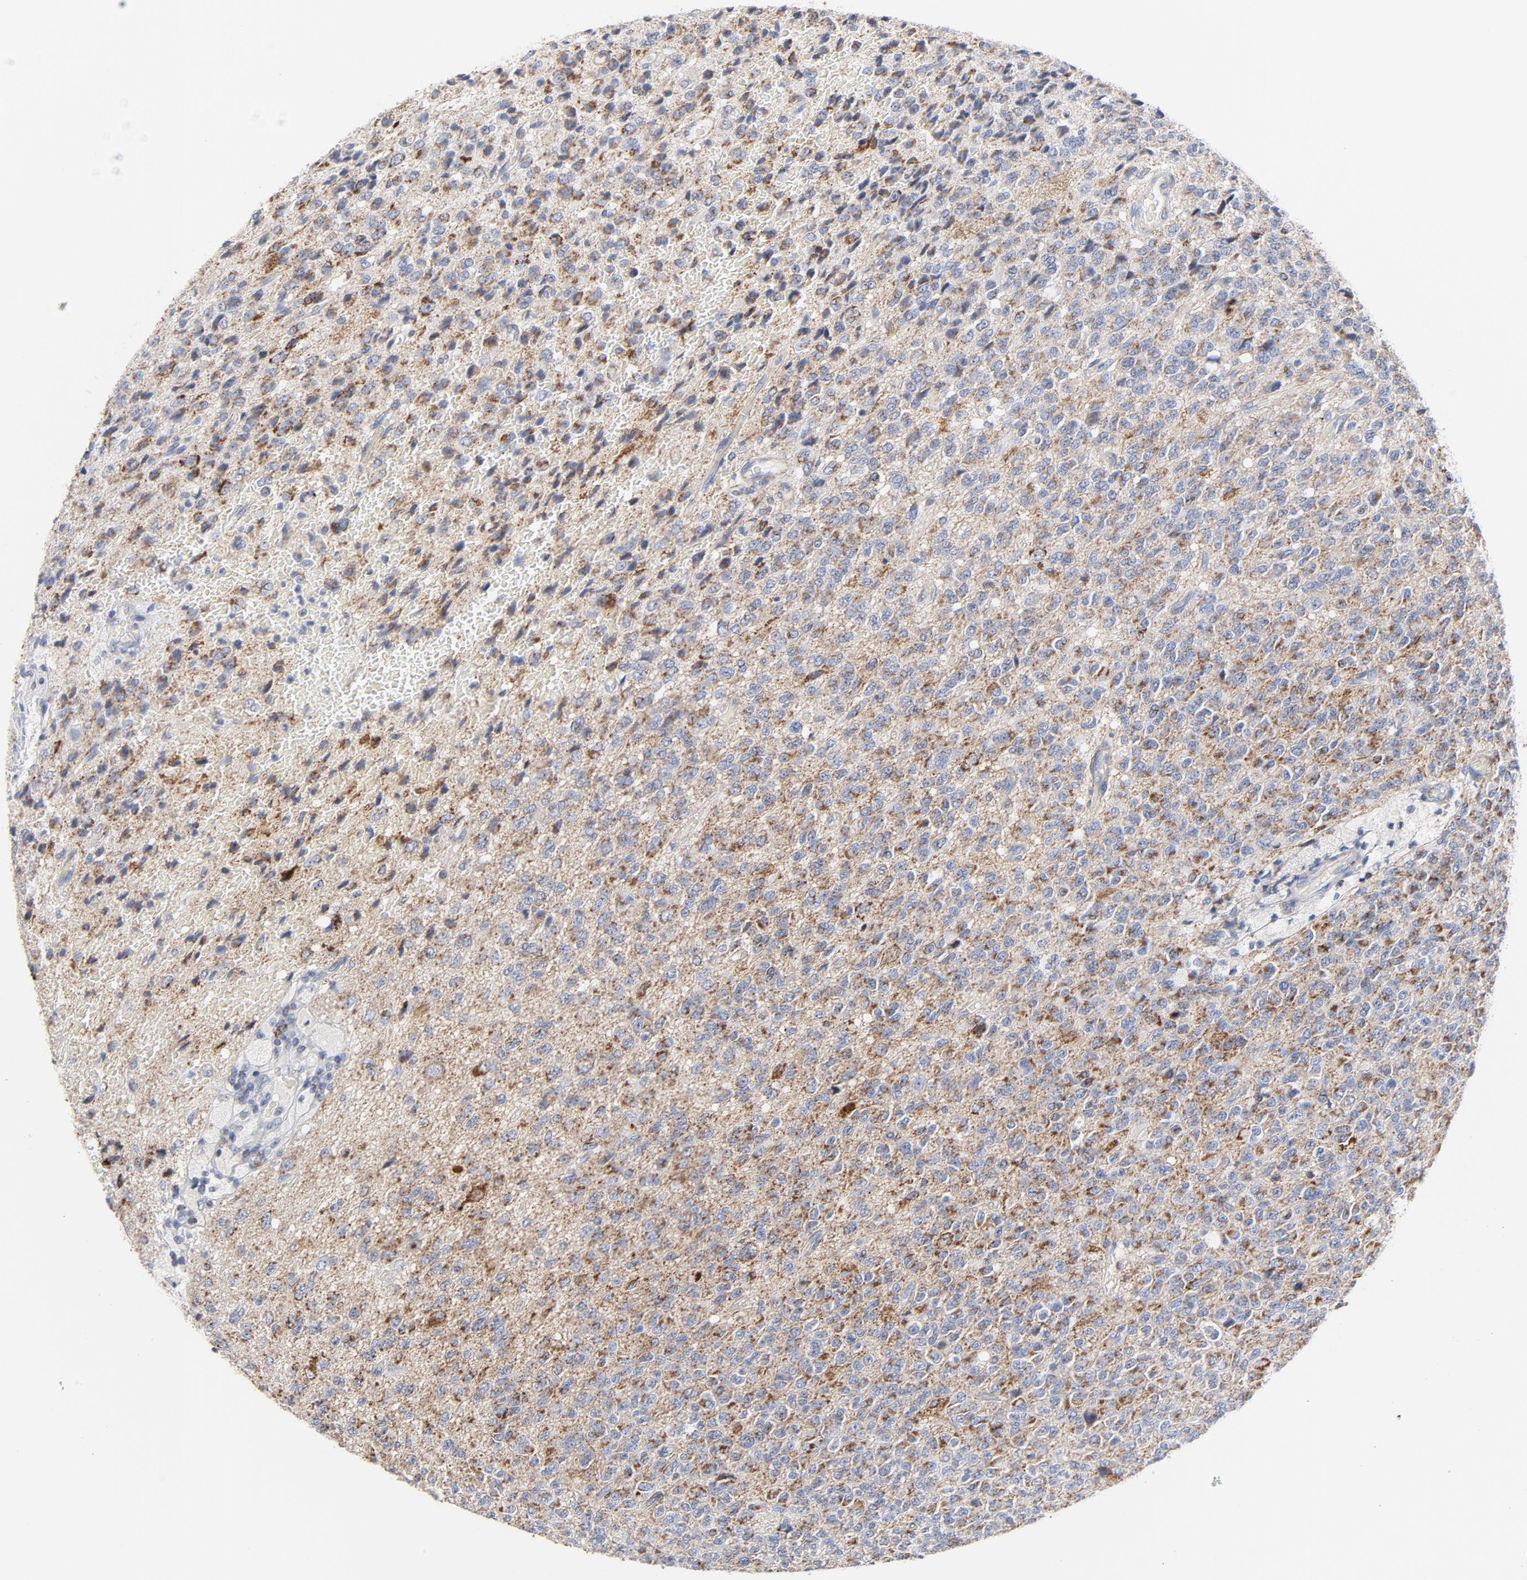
{"staining": {"intensity": "moderate", "quantity": ">75%", "location": "cytoplasmic/membranous"}, "tissue": "glioma", "cell_type": "Tumor cells", "image_type": "cancer", "snomed": [{"axis": "morphology", "description": "Glioma, malignant, High grade"}, {"axis": "topography", "description": "pancreas cauda"}], "caption": "The micrograph displays a brown stain indicating the presence of a protein in the cytoplasmic/membranous of tumor cells in high-grade glioma (malignant).", "gene": "CYCS", "patient": {"sex": "male", "age": 60}}